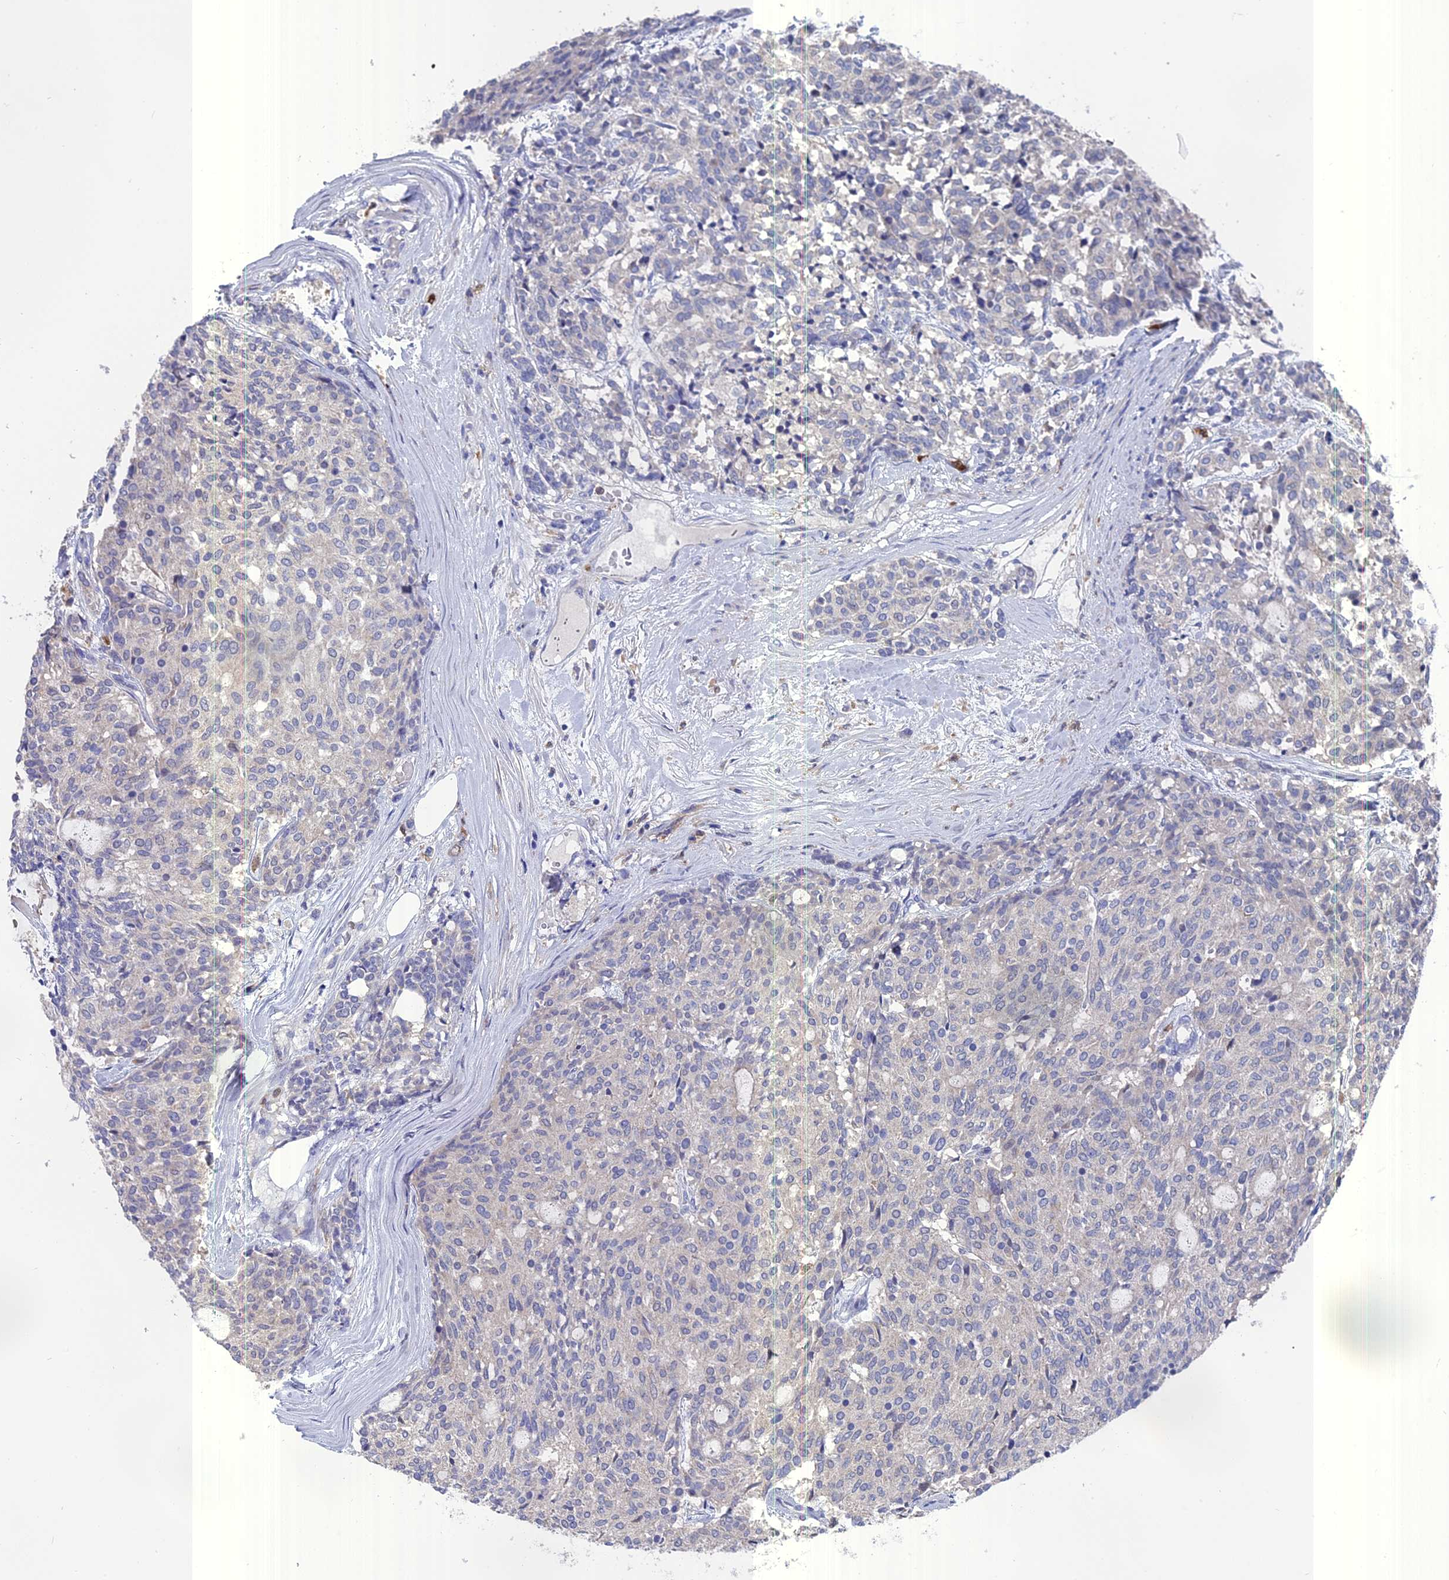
{"staining": {"intensity": "negative", "quantity": "none", "location": "none"}, "tissue": "carcinoid", "cell_type": "Tumor cells", "image_type": "cancer", "snomed": [{"axis": "morphology", "description": "Carcinoid, malignant, NOS"}, {"axis": "topography", "description": "Pancreas"}], "caption": "The micrograph exhibits no significant expression in tumor cells of malignant carcinoid.", "gene": "NCF4", "patient": {"sex": "female", "age": 54}}